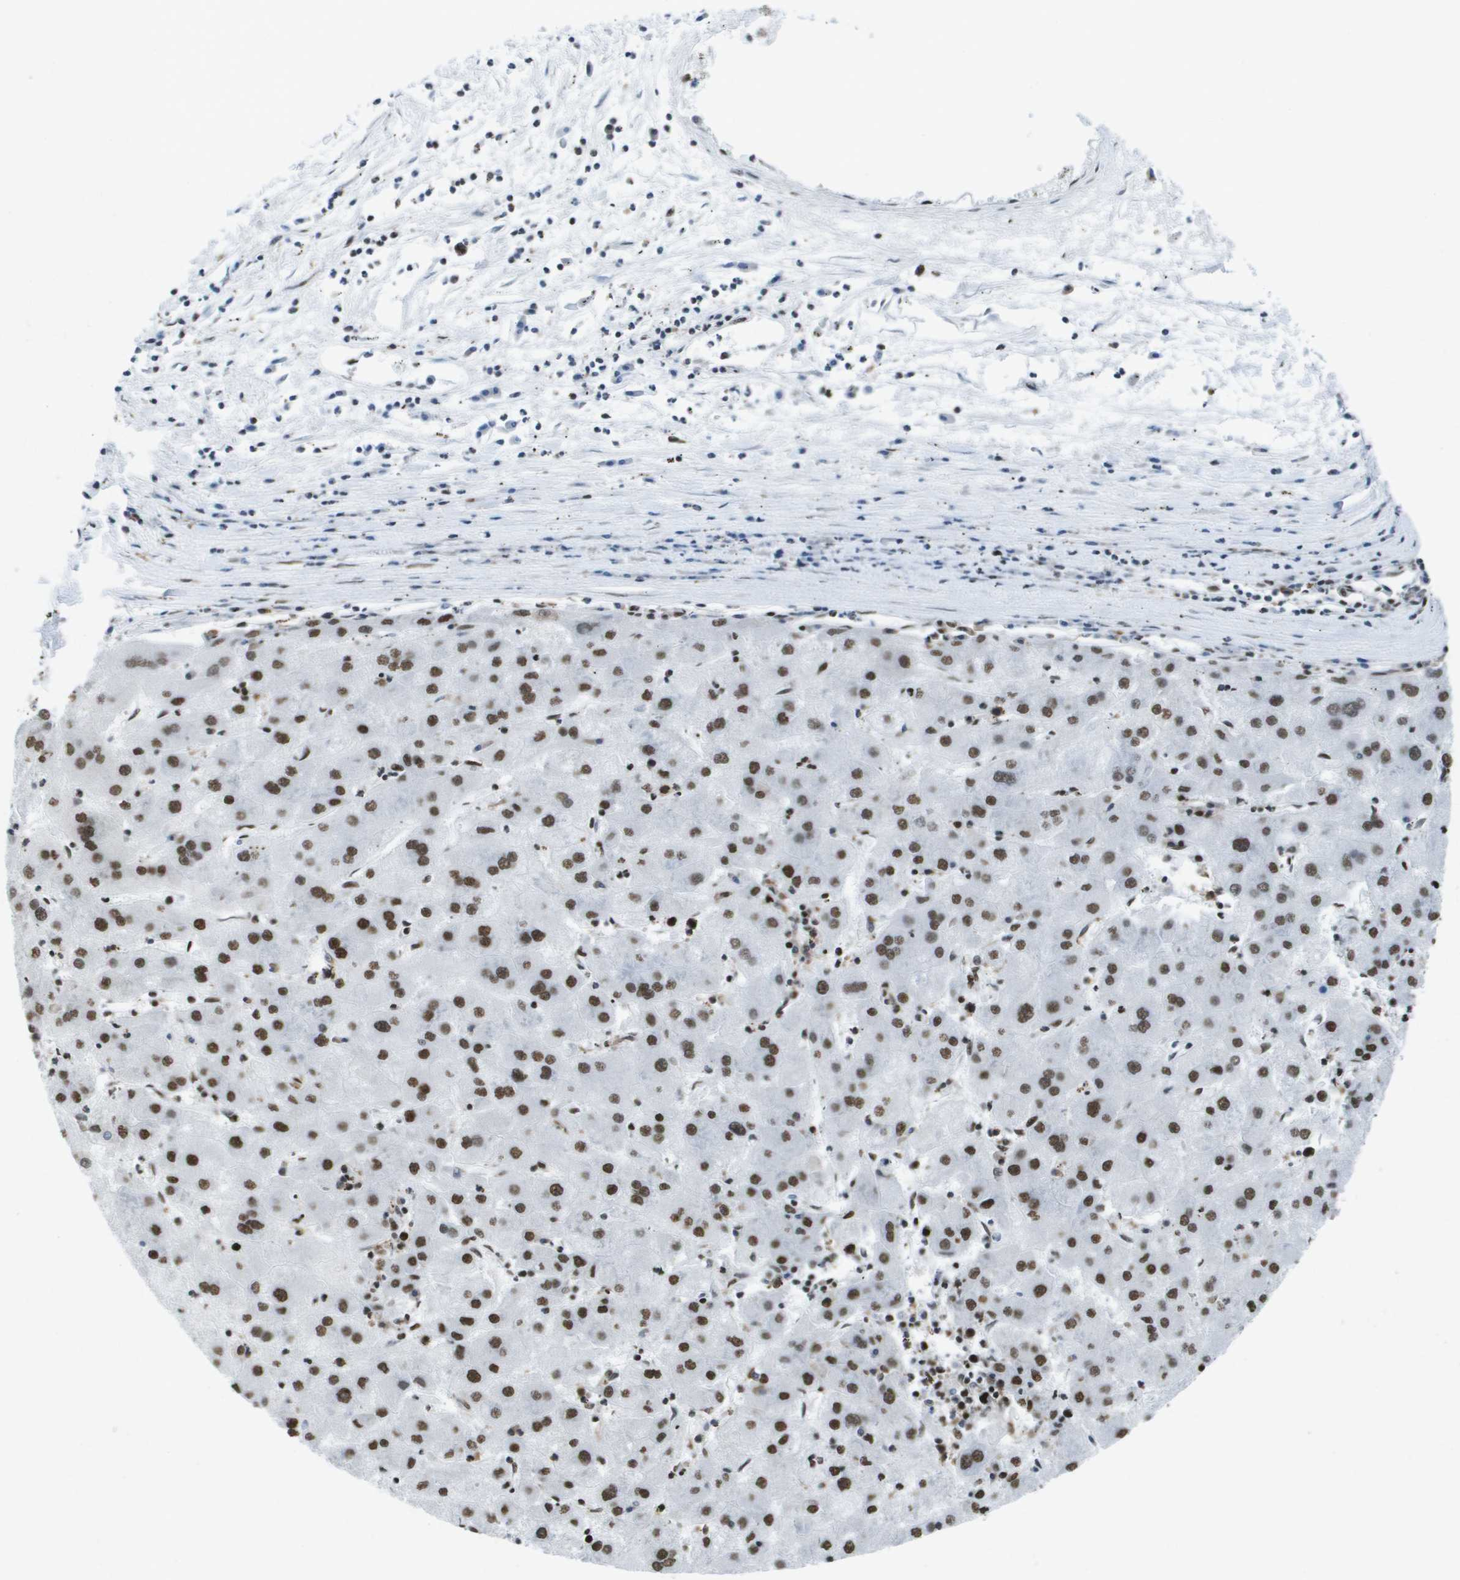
{"staining": {"intensity": "strong", "quantity": ">75%", "location": "nuclear"}, "tissue": "liver cancer", "cell_type": "Tumor cells", "image_type": "cancer", "snomed": [{"axis": "morphology", "description": "Carcinoma, Hepatocellular, NOS"}, {"axis": "topography", "description": "Liver"}], "caption": "A photomicrograph of human hepatocellular carcinoma (liver) stained for a protein demonstrates strong nuclear brown staining in tumor cells. Using DAB (3,3'-diaminobenzidine) (brown) and hematoxylin (blue) stains, captured at high magnification using brightfield microscopy.", "gene": "NSRP1", "patient": {"sex": "male", "age": 72}}